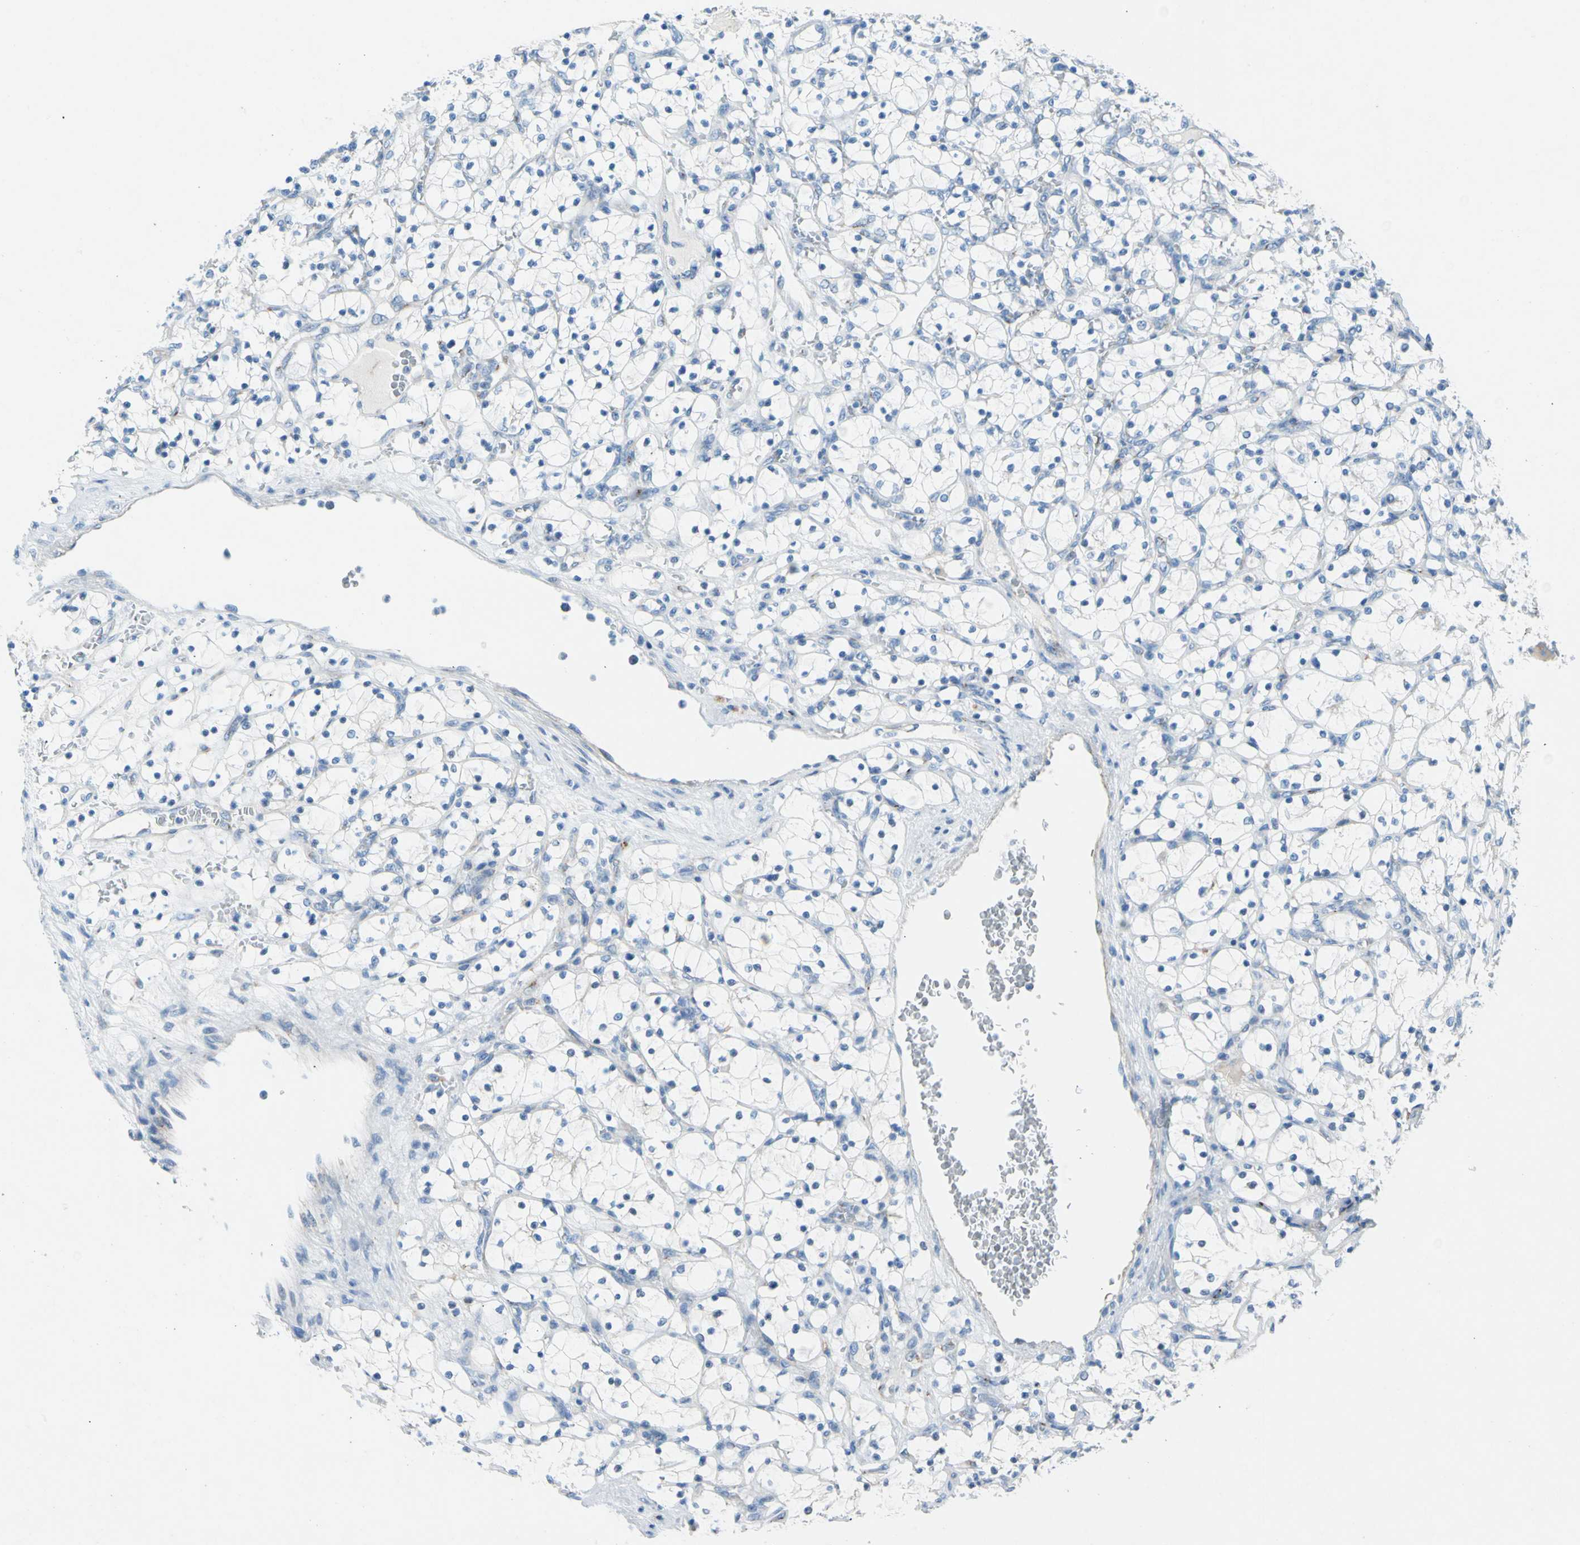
{"staining": {"intensity": "negative", "quantity": "none", "location": "none"}, "tissue": "renal cancer", "cell_type": "Tumor cells", "image_type": "cancer", "snomed": [{"axis": "morphology", "description": "Adenocarcinoma, NOS"}, {"axis": "topography", "description": "Kidney"}], "caption": "Micrograph shows no protein positivity in tumor cells of adenocarcinoma (renal) tissue. (Brightfield microscopy of DAB (3,3'-diaminobenzidine) immunohistochemistry (IHC) at high magnification).", "gene": "GASK1B", "patient": {"sex": "female", "age": 69}}